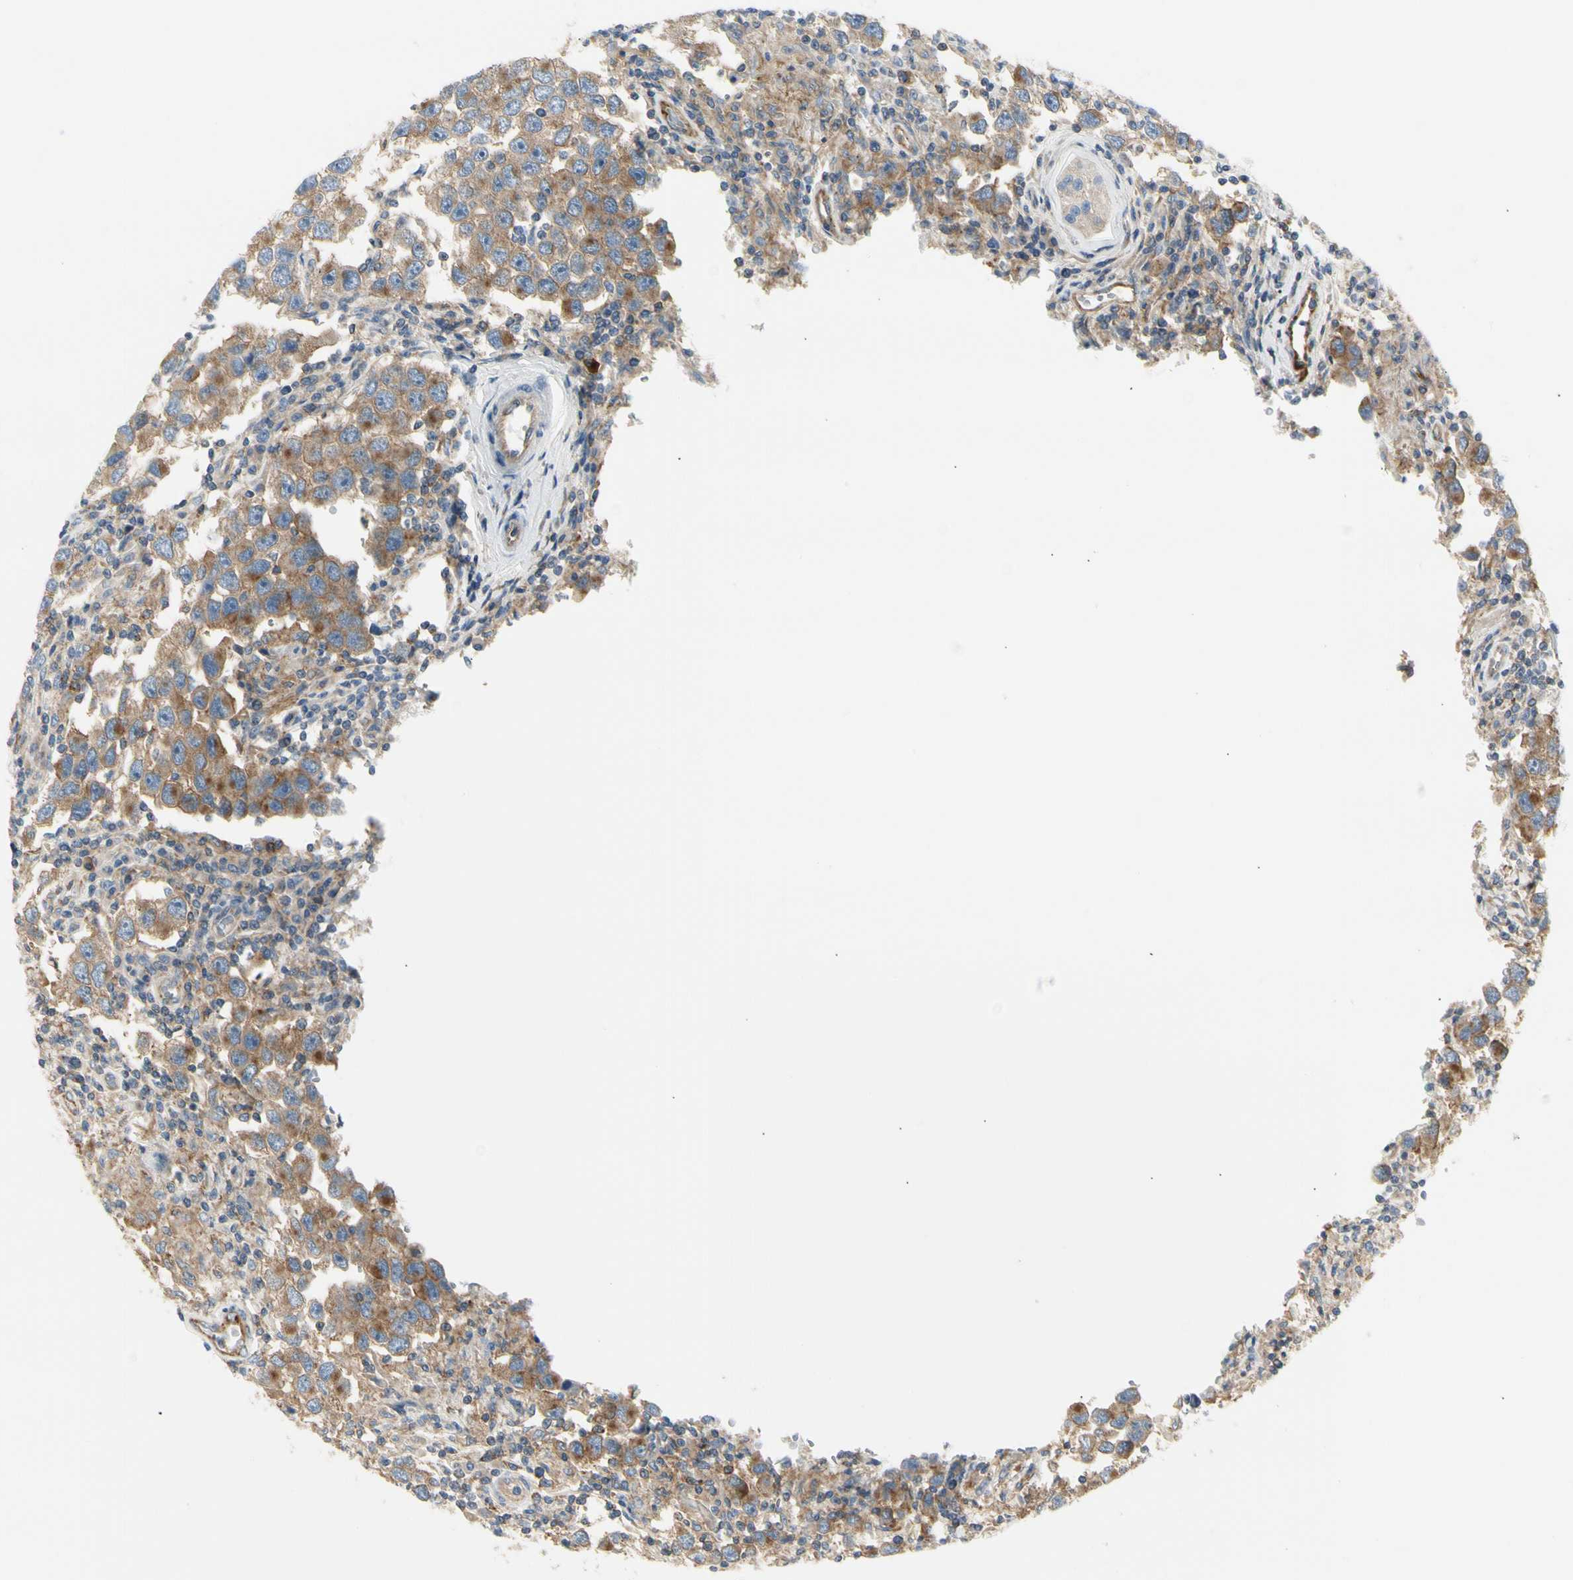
{"staining": {"intensity": "moderate", "quantity": ">75%", "location": "cytoplasmic/membranous"}, "tissue": "testis cancer", "cell_type": "Tumor cells", "image_type": "cancer", "snomed": [{"axis": "morphology", "description": "Carcinoma, Embryonal, NOS"}, {"axis": "topography", "description": "Testis"}], "caption": "Immunohistochemical staining of embryonal carcinoma (testis) exhibits medium levels of moderate cytoplasmic/membranous staining in approximately >75% of tumor cells.", "gene": "AGFG1", "patient": {"sex": "male", "age": 21}}